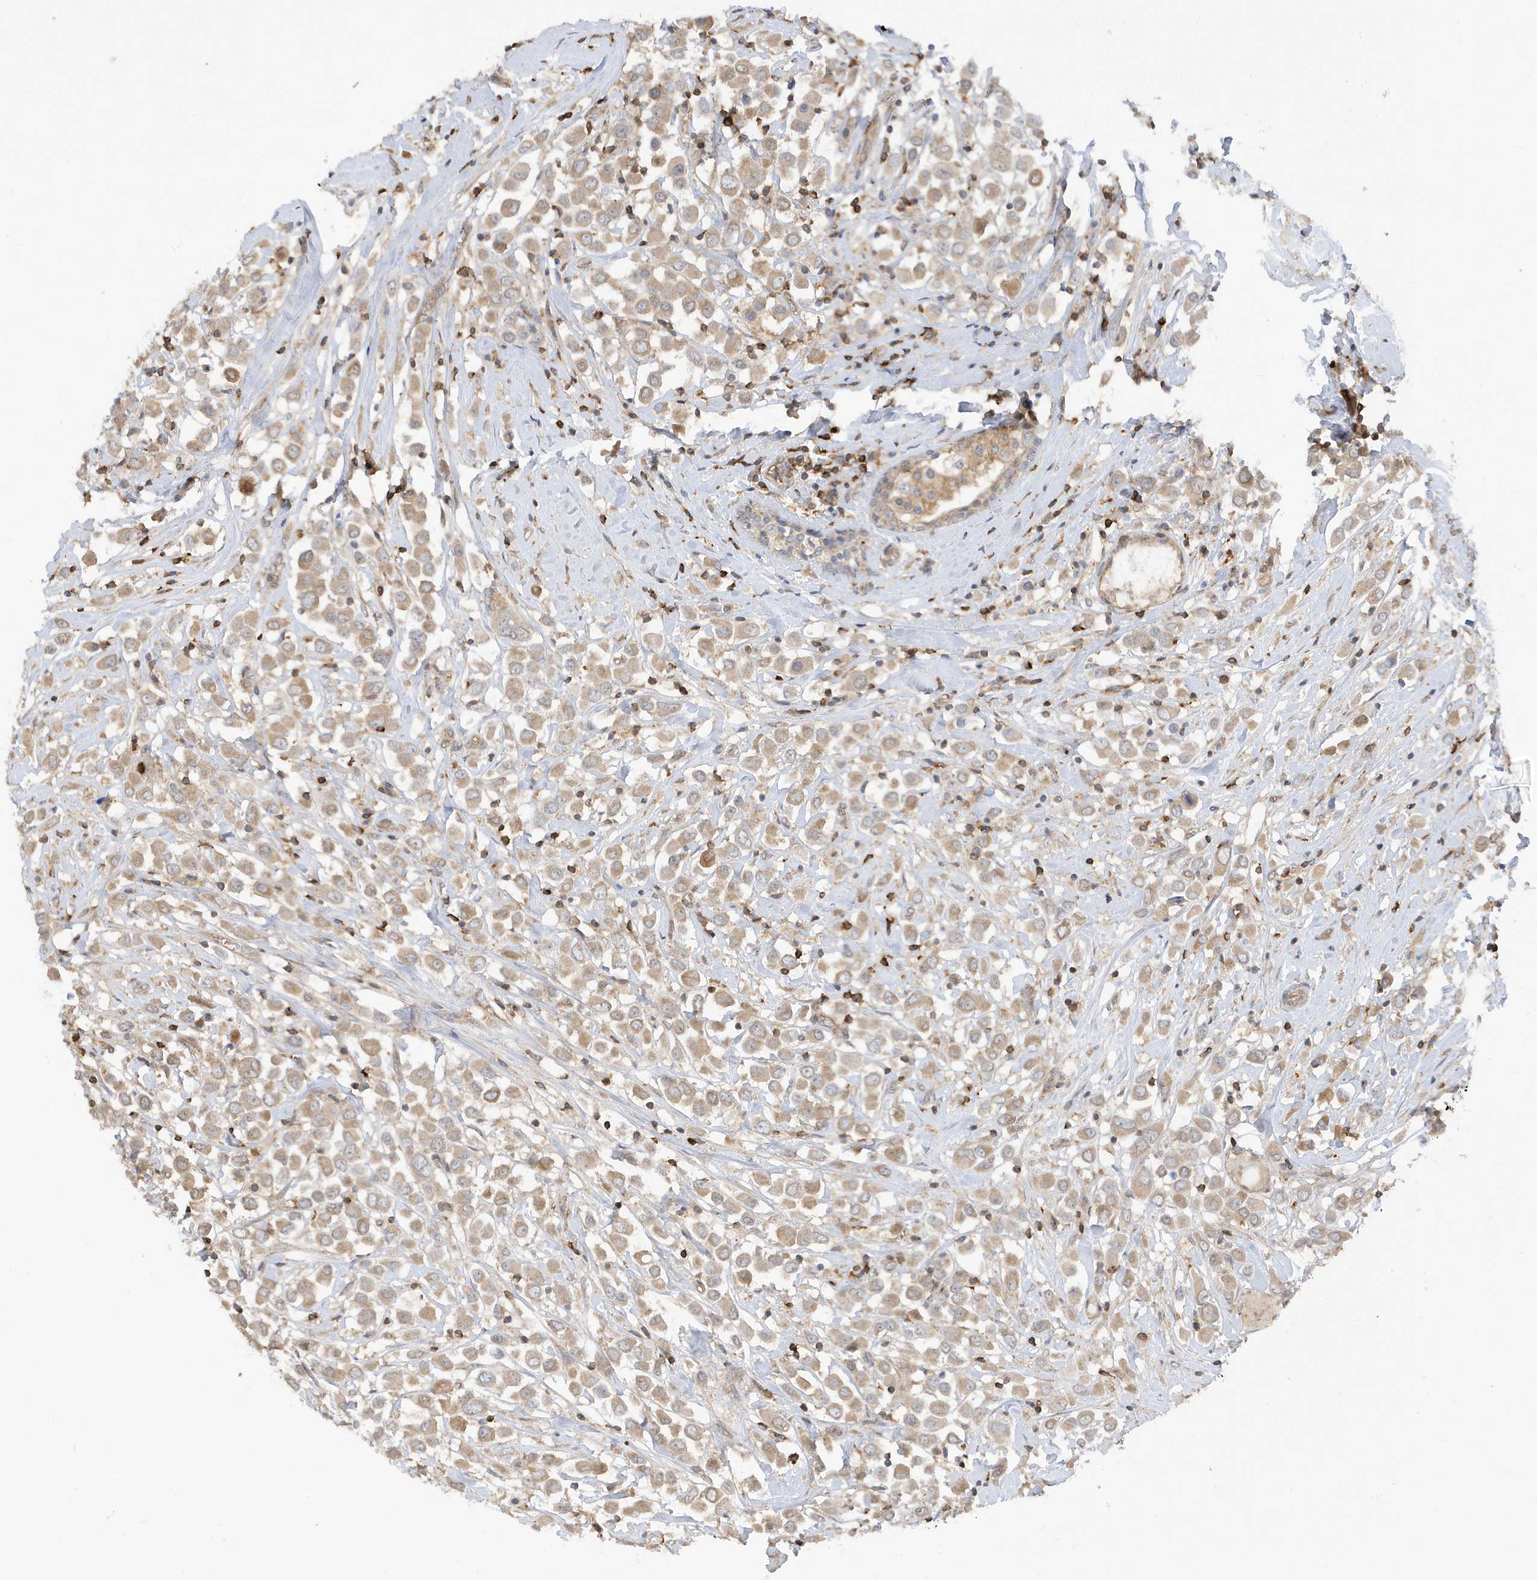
{"staining": {"intensity": "weak", "quantity": ">75%", "location": "cytoplasmic/membranous"}, "tissue": "breast cancer", "cell_type": "Tumor cells", "image_type": "cancer", "snomed": [{"axis": "morphology", "description": "Duct carcinoma"}, {"axis": "topography", "description": "Breast"}], "caption": "This image reveals immunohistochemistry staining of human breast infiltrating ductal carcinoma, with low weak cytoplasmic/membranous expression in approximately >75% of tumor cells.", "gene": "PHACTR2", "patient": {"sex": "female", "age": 61}}